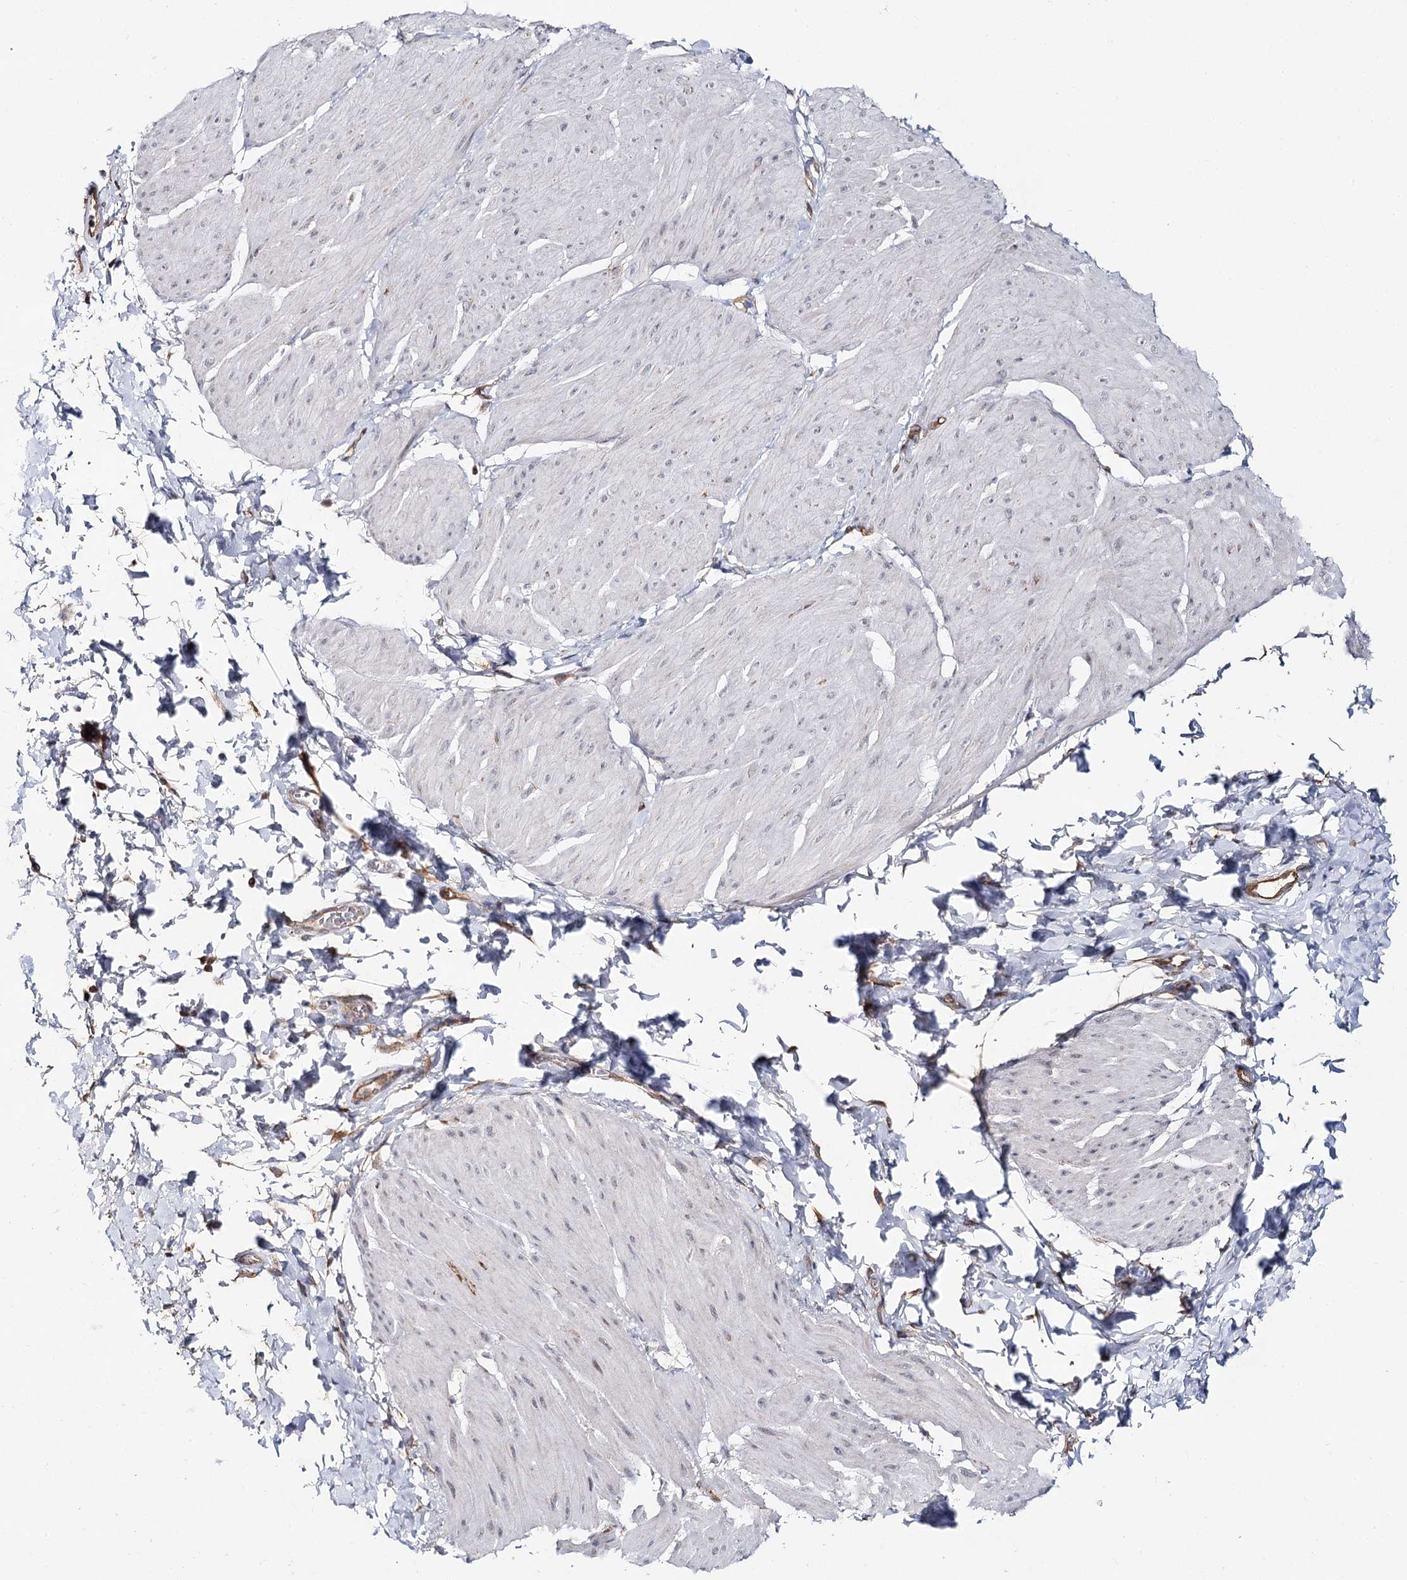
{"staining": {"intensity": "weak", "quantity": "25%-75%", "location": "cytoplasmic/membranous"}, "tissue": "smooth muscle", "cell_type": "Smooth muscle cells", "image_type": "normal", "snomed": [{"axis": "morphology", "description": "Urothelial carcinoma, High grade"}, {"axis": "topography", "description": "Urinary bladder"}], "caption": "A brown stain highlights weak cytoplasmic/membranous positivity of a protein in smooth muscle cells of benign human smooth muscle. (IHC, brightfield microscopy, high magnification).", "gene": "CBR4", "patient": {"sex": "male", "age": 46}}